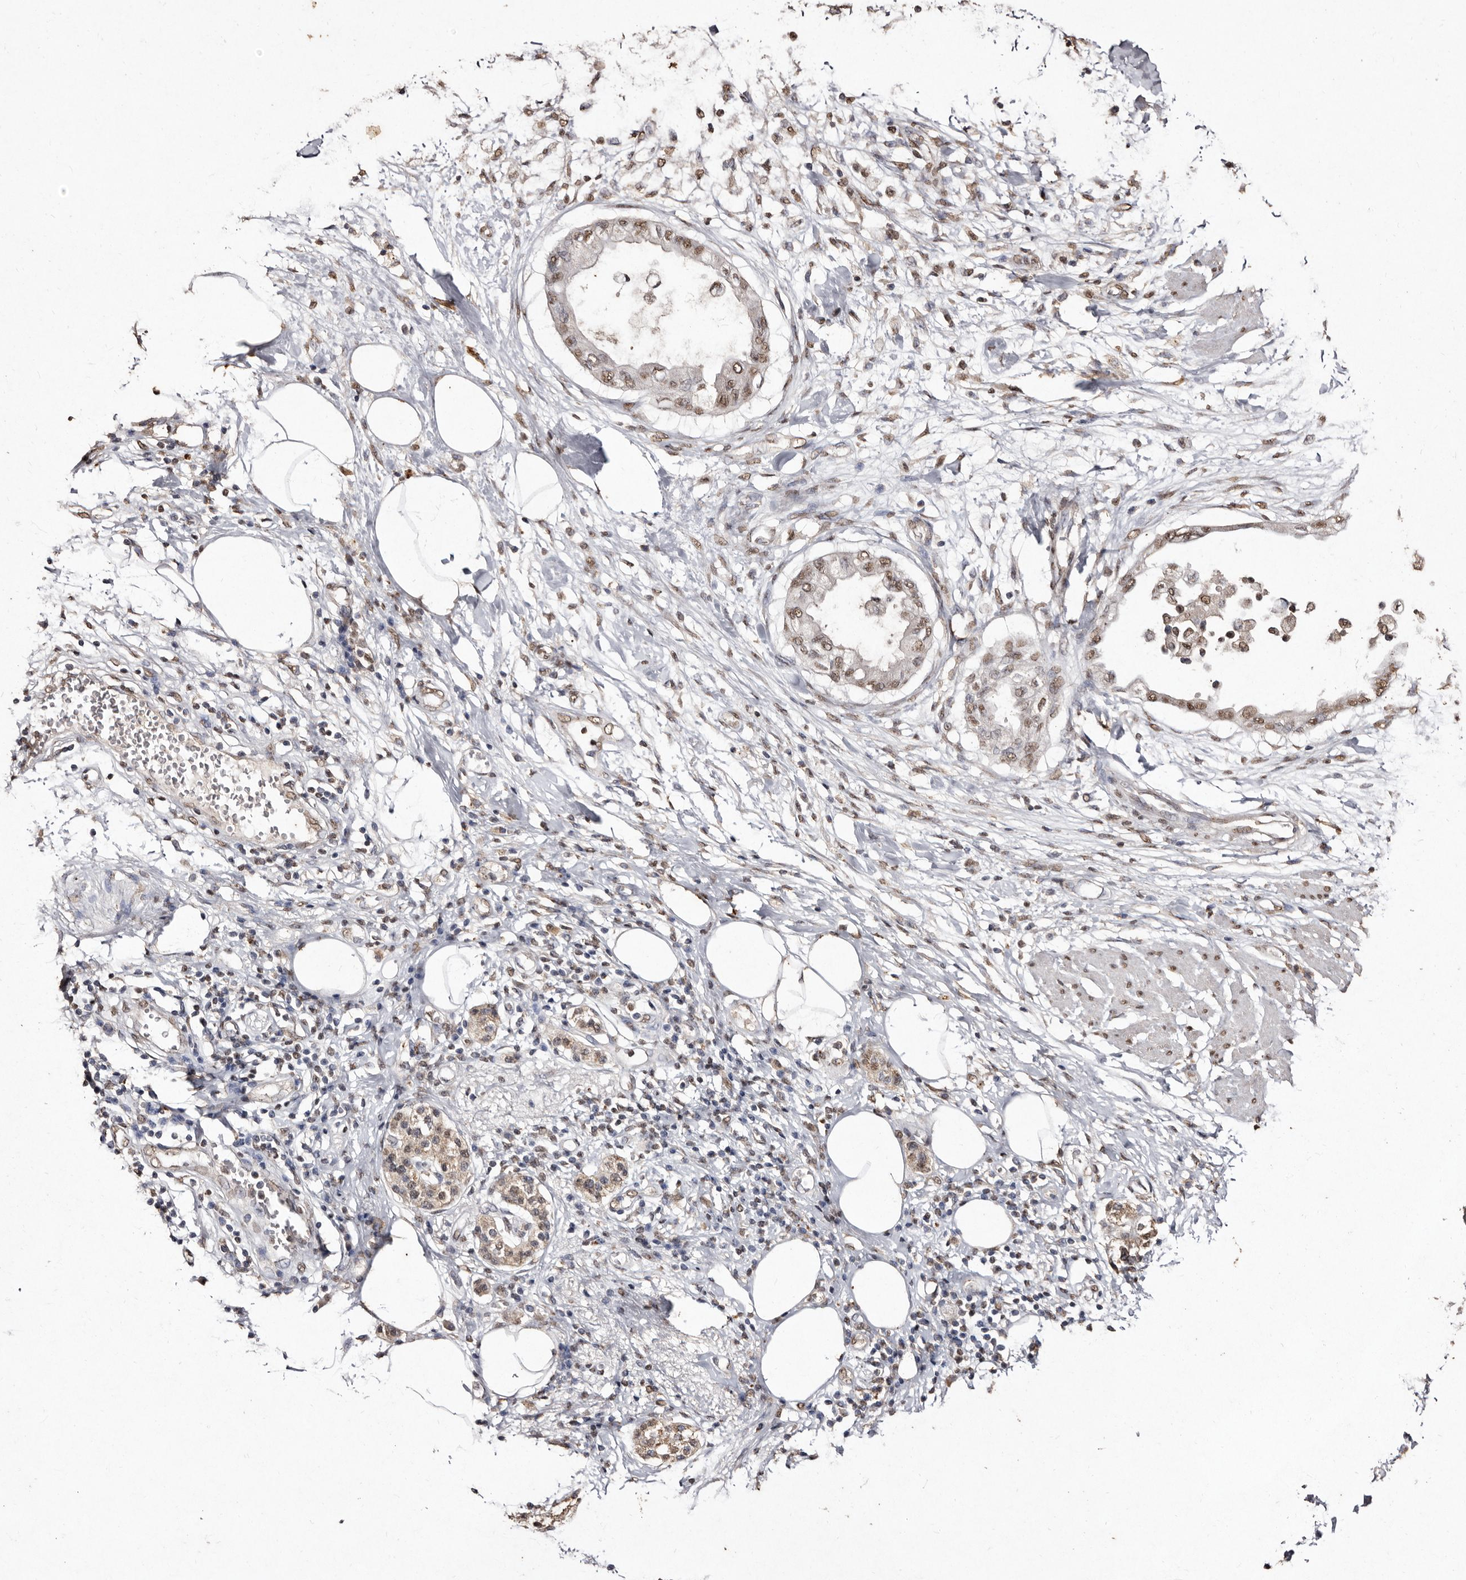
{"staining": {"intensity": "moderate", "quantity": ">75%", "location": "nuclear"}, "tissue": "pancreatic cancer", "cell_type": "Tumor cells", "image_type": "cancer", "snomed": [{"axis": "morphology", "description": "Normal tissue, NOS"}, {"axis": "morphology", "description": "Adenocarcinoma, NOS"}, {"axis": "topography", "description": "Pancreas"}, {"axis": "topography", "description": "Duodenum"}], "caption": "Immunohistochemical staining of human pancreatic adenocarcinoma shows medium levels of moderate nuclear staining in about >75% of tumor cells.", "gene": "ERBB4", "patient": {"sex": "female", "age": 60}}